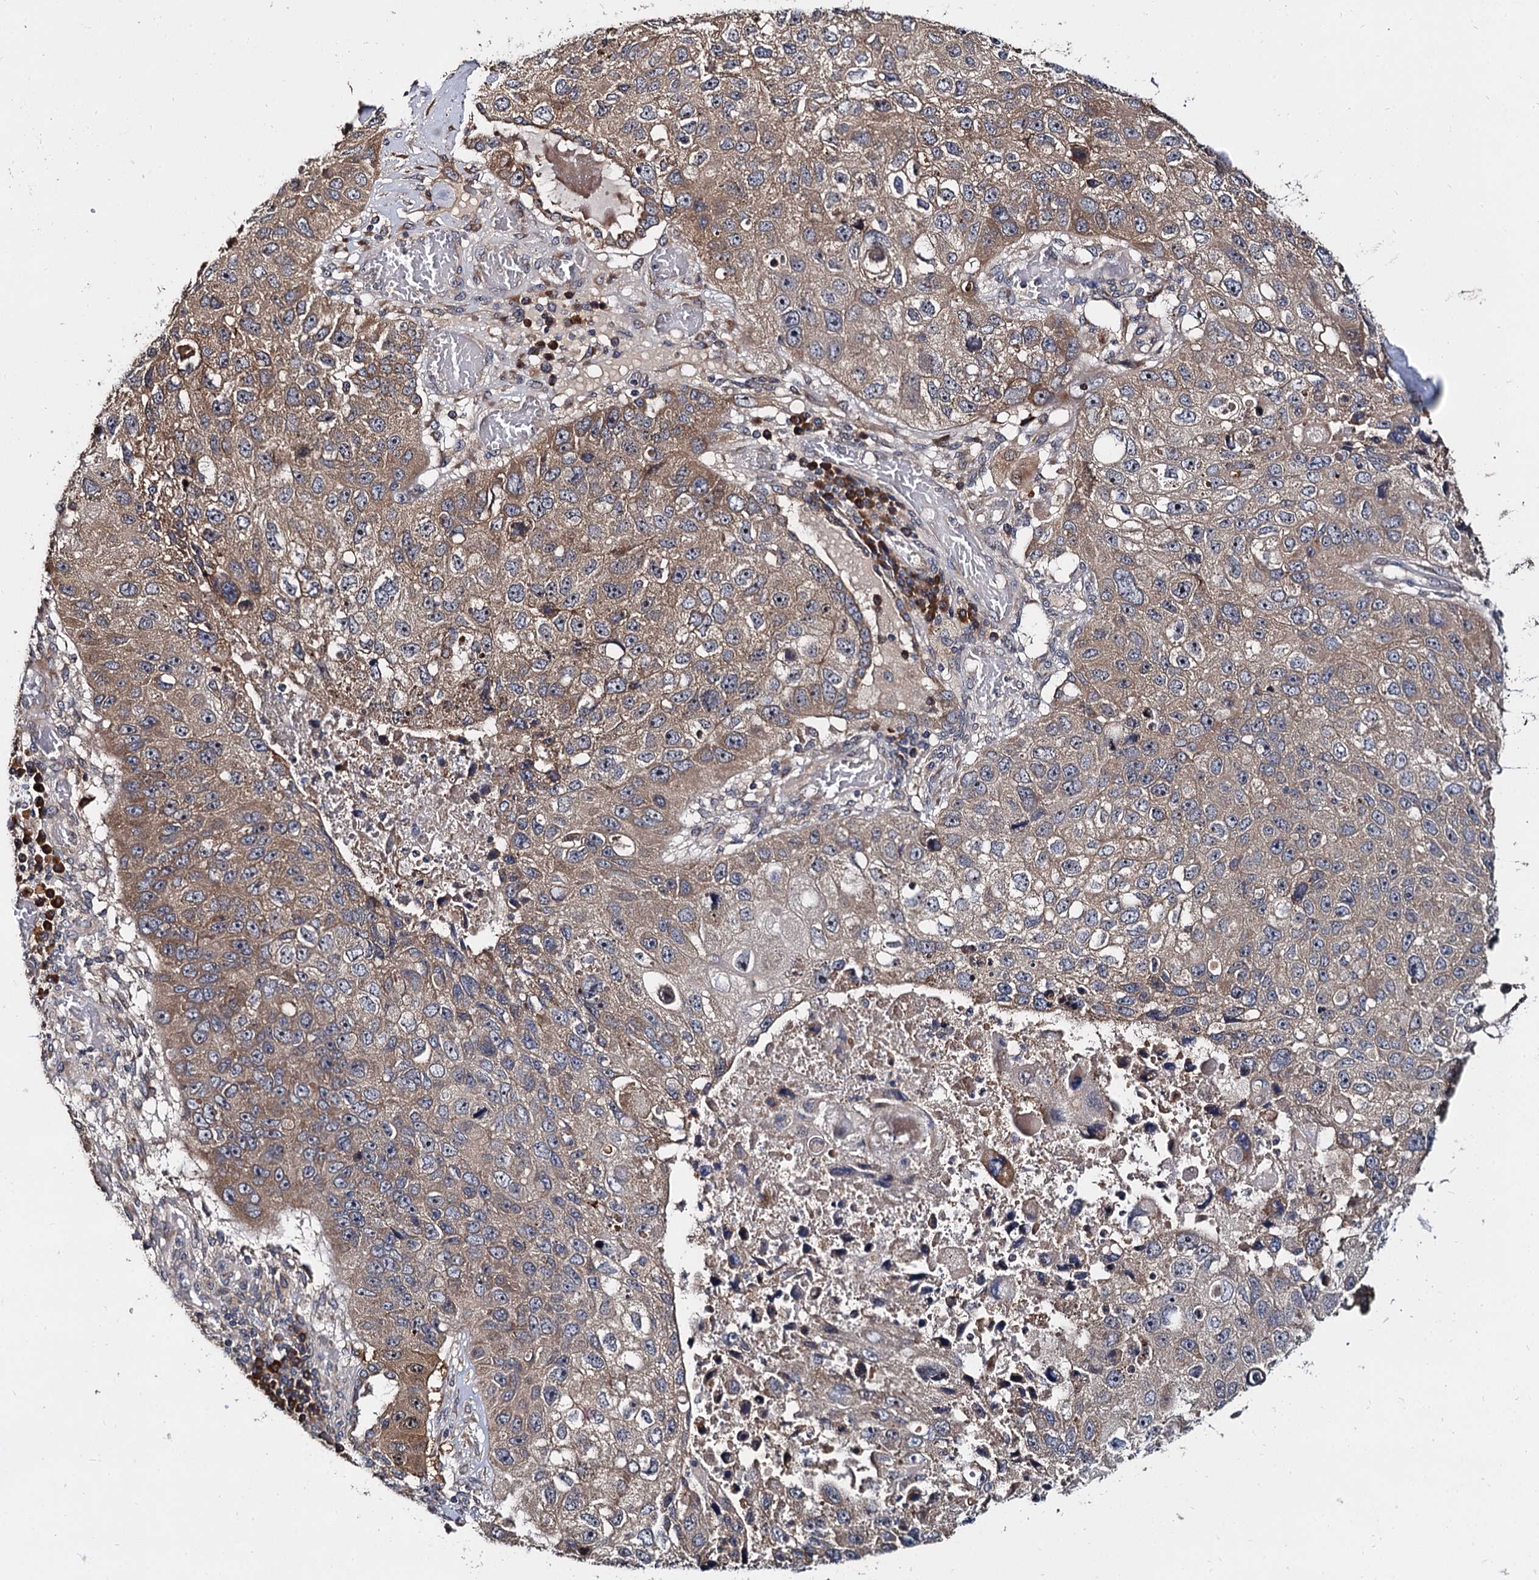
{"staining": {"intensity": "moderate", "quantity": ">75%", "location": "cytoplasmic/membranous"}, "tissue": "lung cancer", "cell_type": "Tumor cells", "image_type": "cancer", "snomed": [{"axis": "morphology", "description": "Squamous cell carcinoma, NOS"}, {"axis": "topography", "description": "Lung"}], "caption": "Protein staining of lung cancer tissue reveals moderate cytoplasmic/membranous positivity in about >75% of tumor cells.", "gene": "WWC3", "patient": {"sex": "male", "age": 61}}